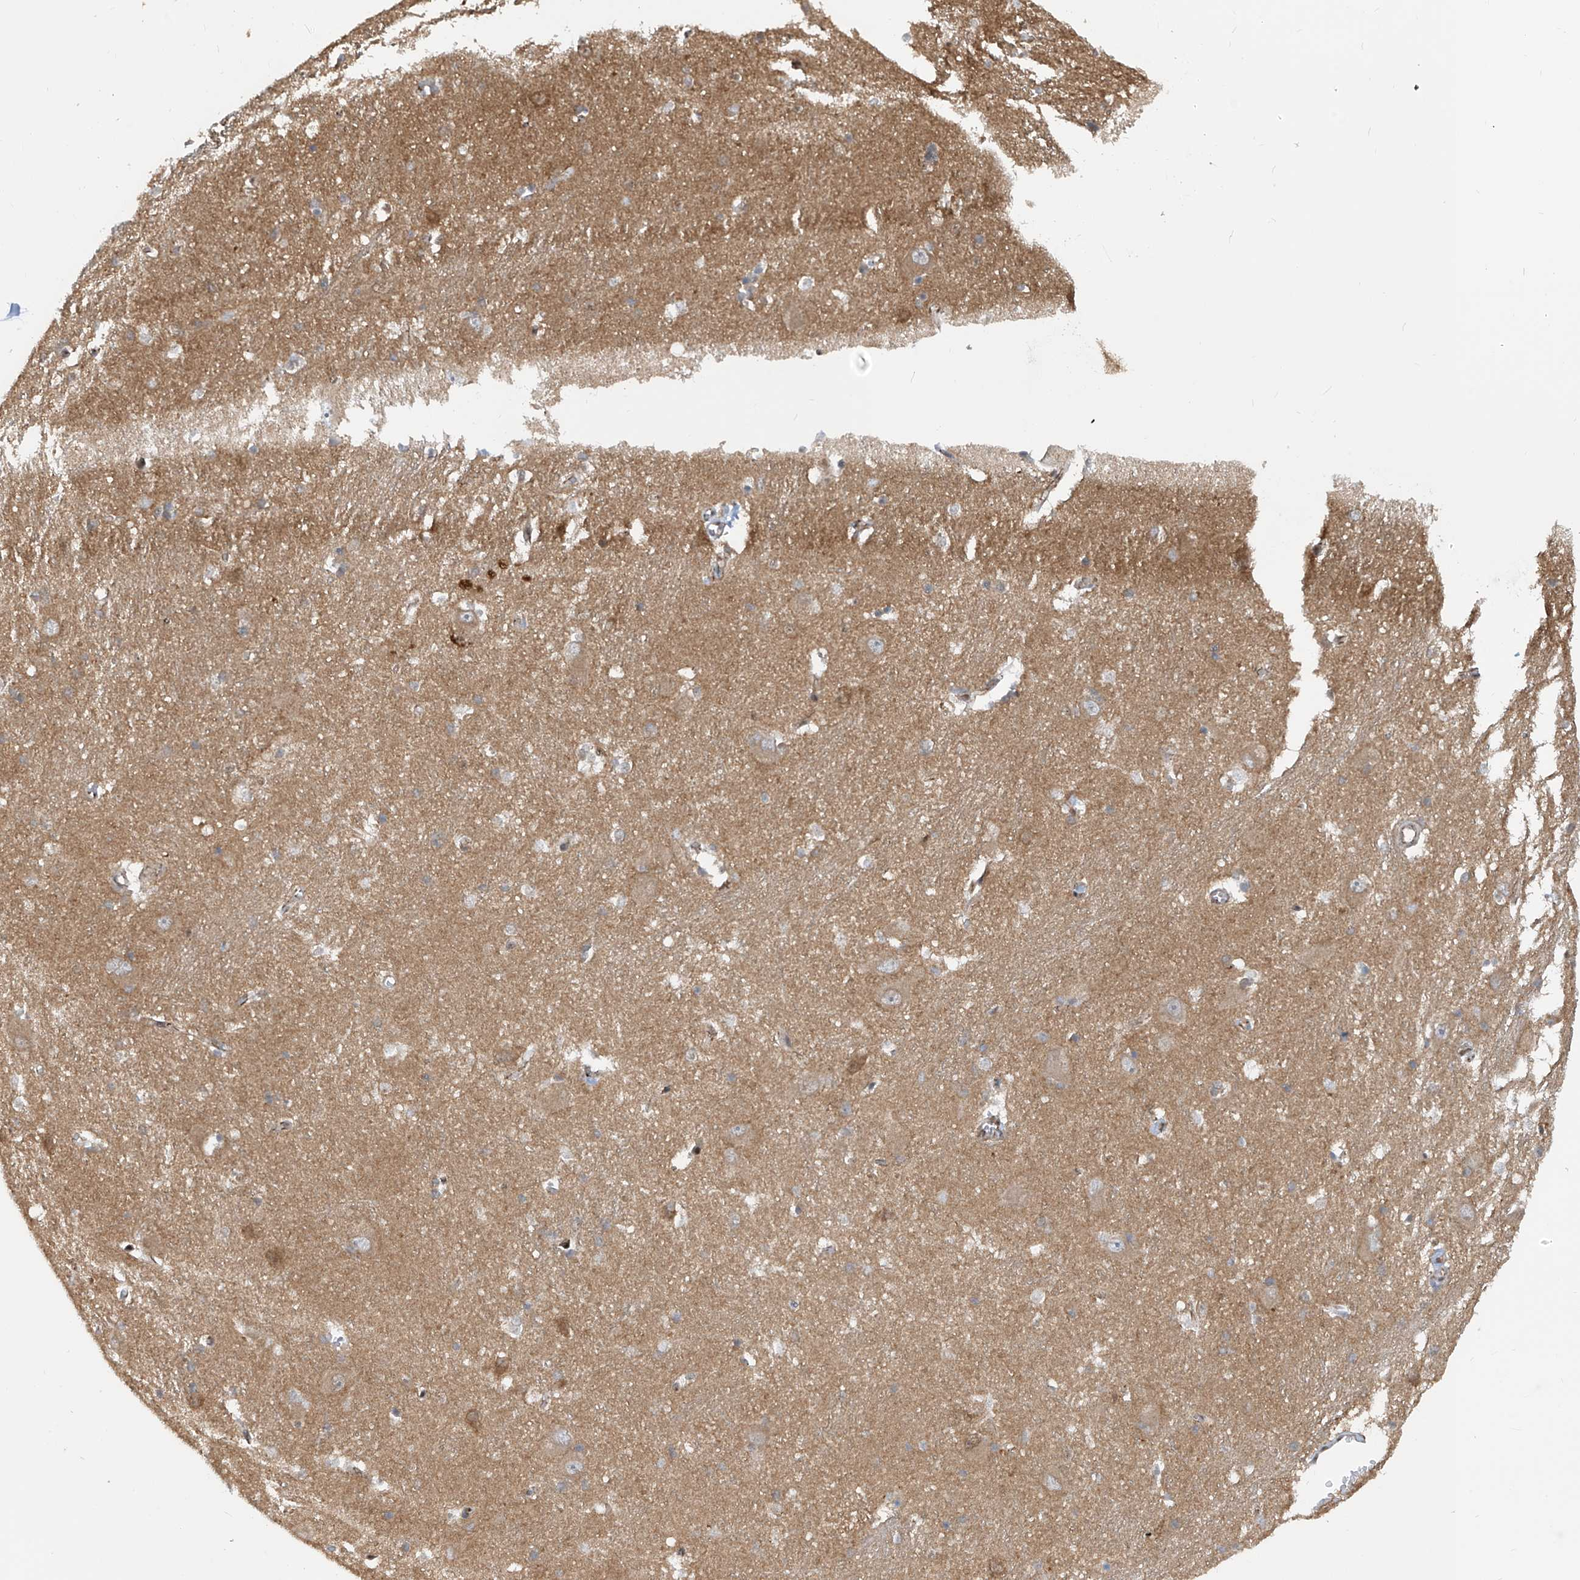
{"staining": {"intensity": "moderate", "quantity": "<25%", "location": "cytoplasmic/membranous,nuclear"}, "tissue": "caudate", "cell_type": "Glial cells", "image_type": "normal", "snomed": [{"axis": "morphology", "description": "Normal tissue, NOS"}, {"axis": "topography", "description": "Lateral ventricle wall"}], "caption": "Protein analysis of normal caudate demonstrates moderate cytoplasmic/membranous,nuclear expression in about <25% of glial cells.", "gene": "LAGE3", "patient": {"sex": "male", "age": 37}}